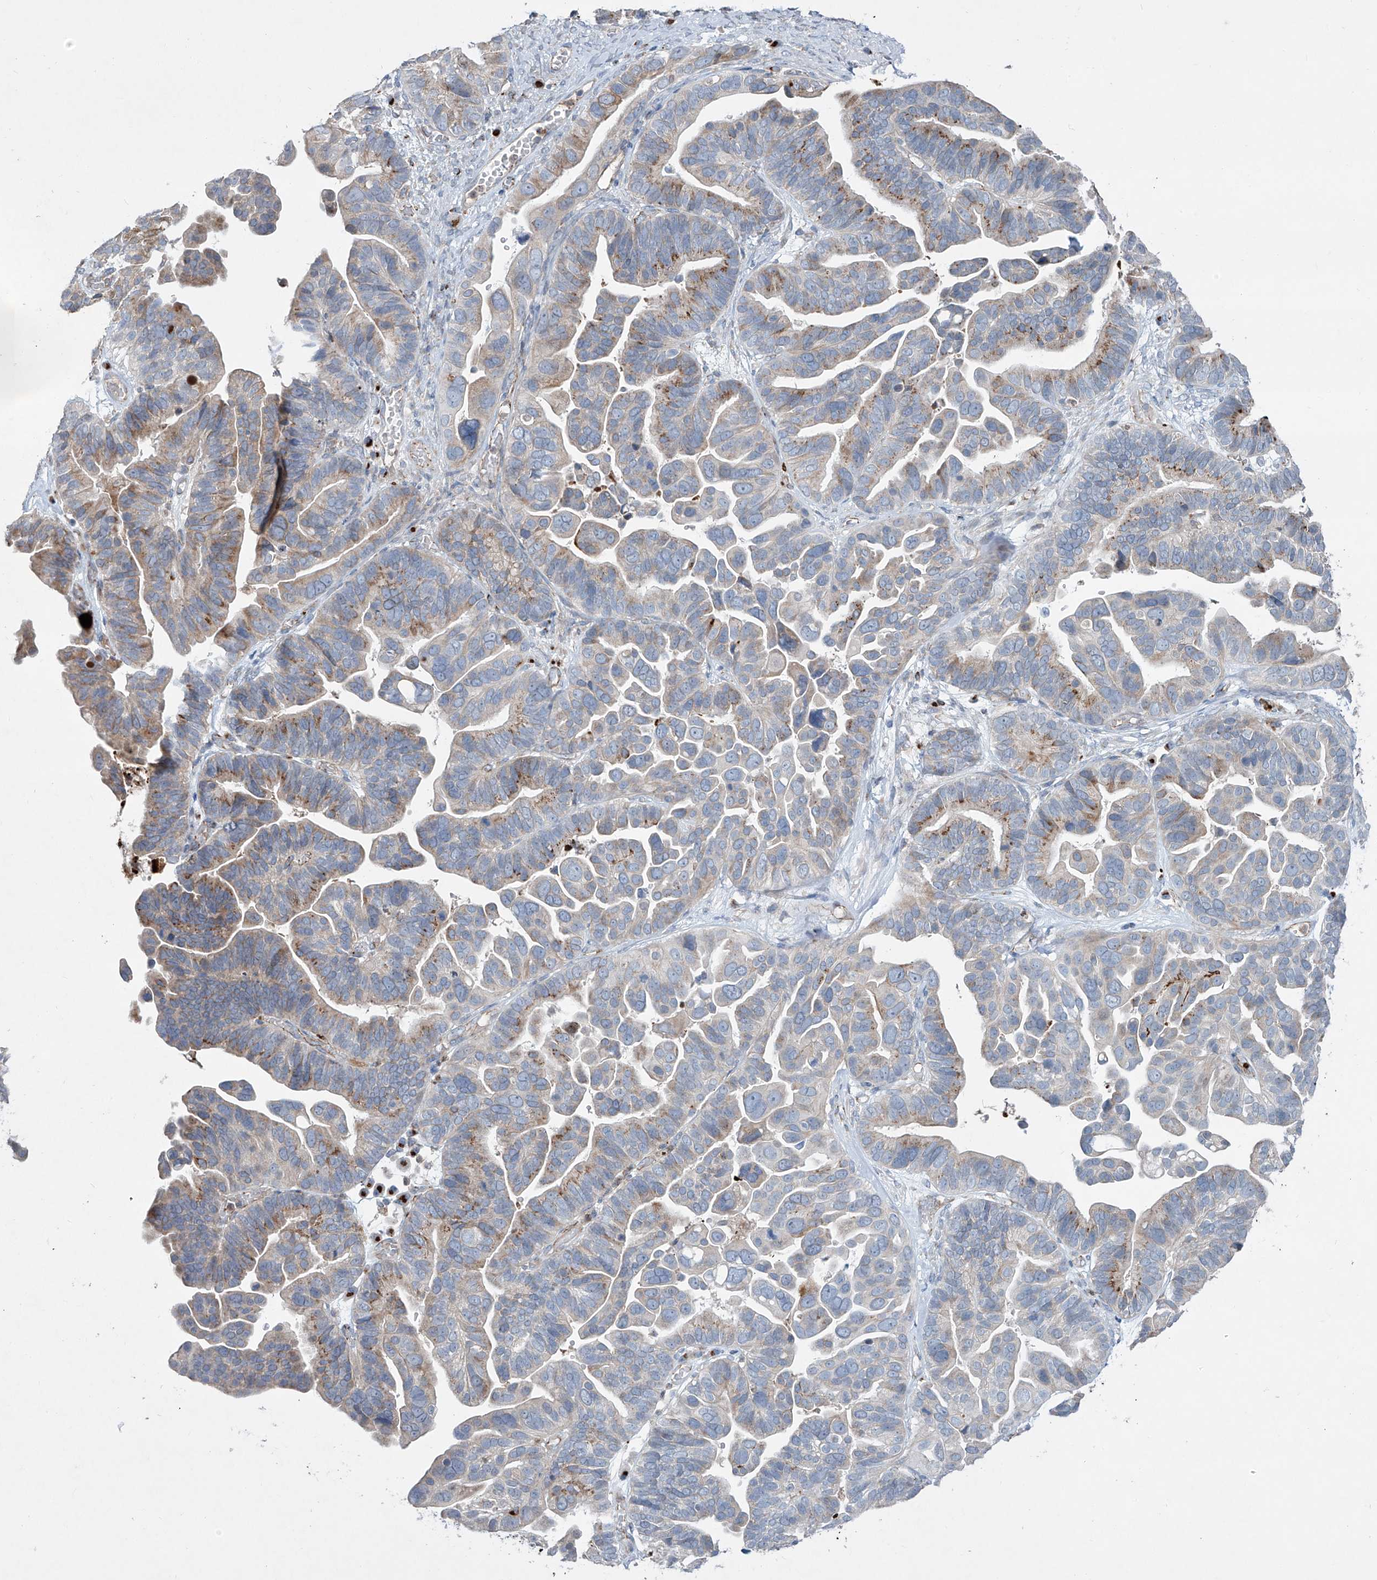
{"staining": {"intensity": "weak", "quantity": "<25%", "location": "cytoplasmic/membranous"}, "tissue": "ovarian cancer", "cell_type": "Tumor cells", "image_type": "cancer", "snomed": [{"axis": "morphology", "description": "Cystadenocarcinoma, serous, NOS"}, {"axis": "topography", "description": "Ovary"}], "caption": "Ovarian serous cystadenocarcinoma was stained to show a protein in brown. There is no significant positivity in tumor cells.", "gene": "CDH5", "patient": {"sex": "female", "age": 56}}